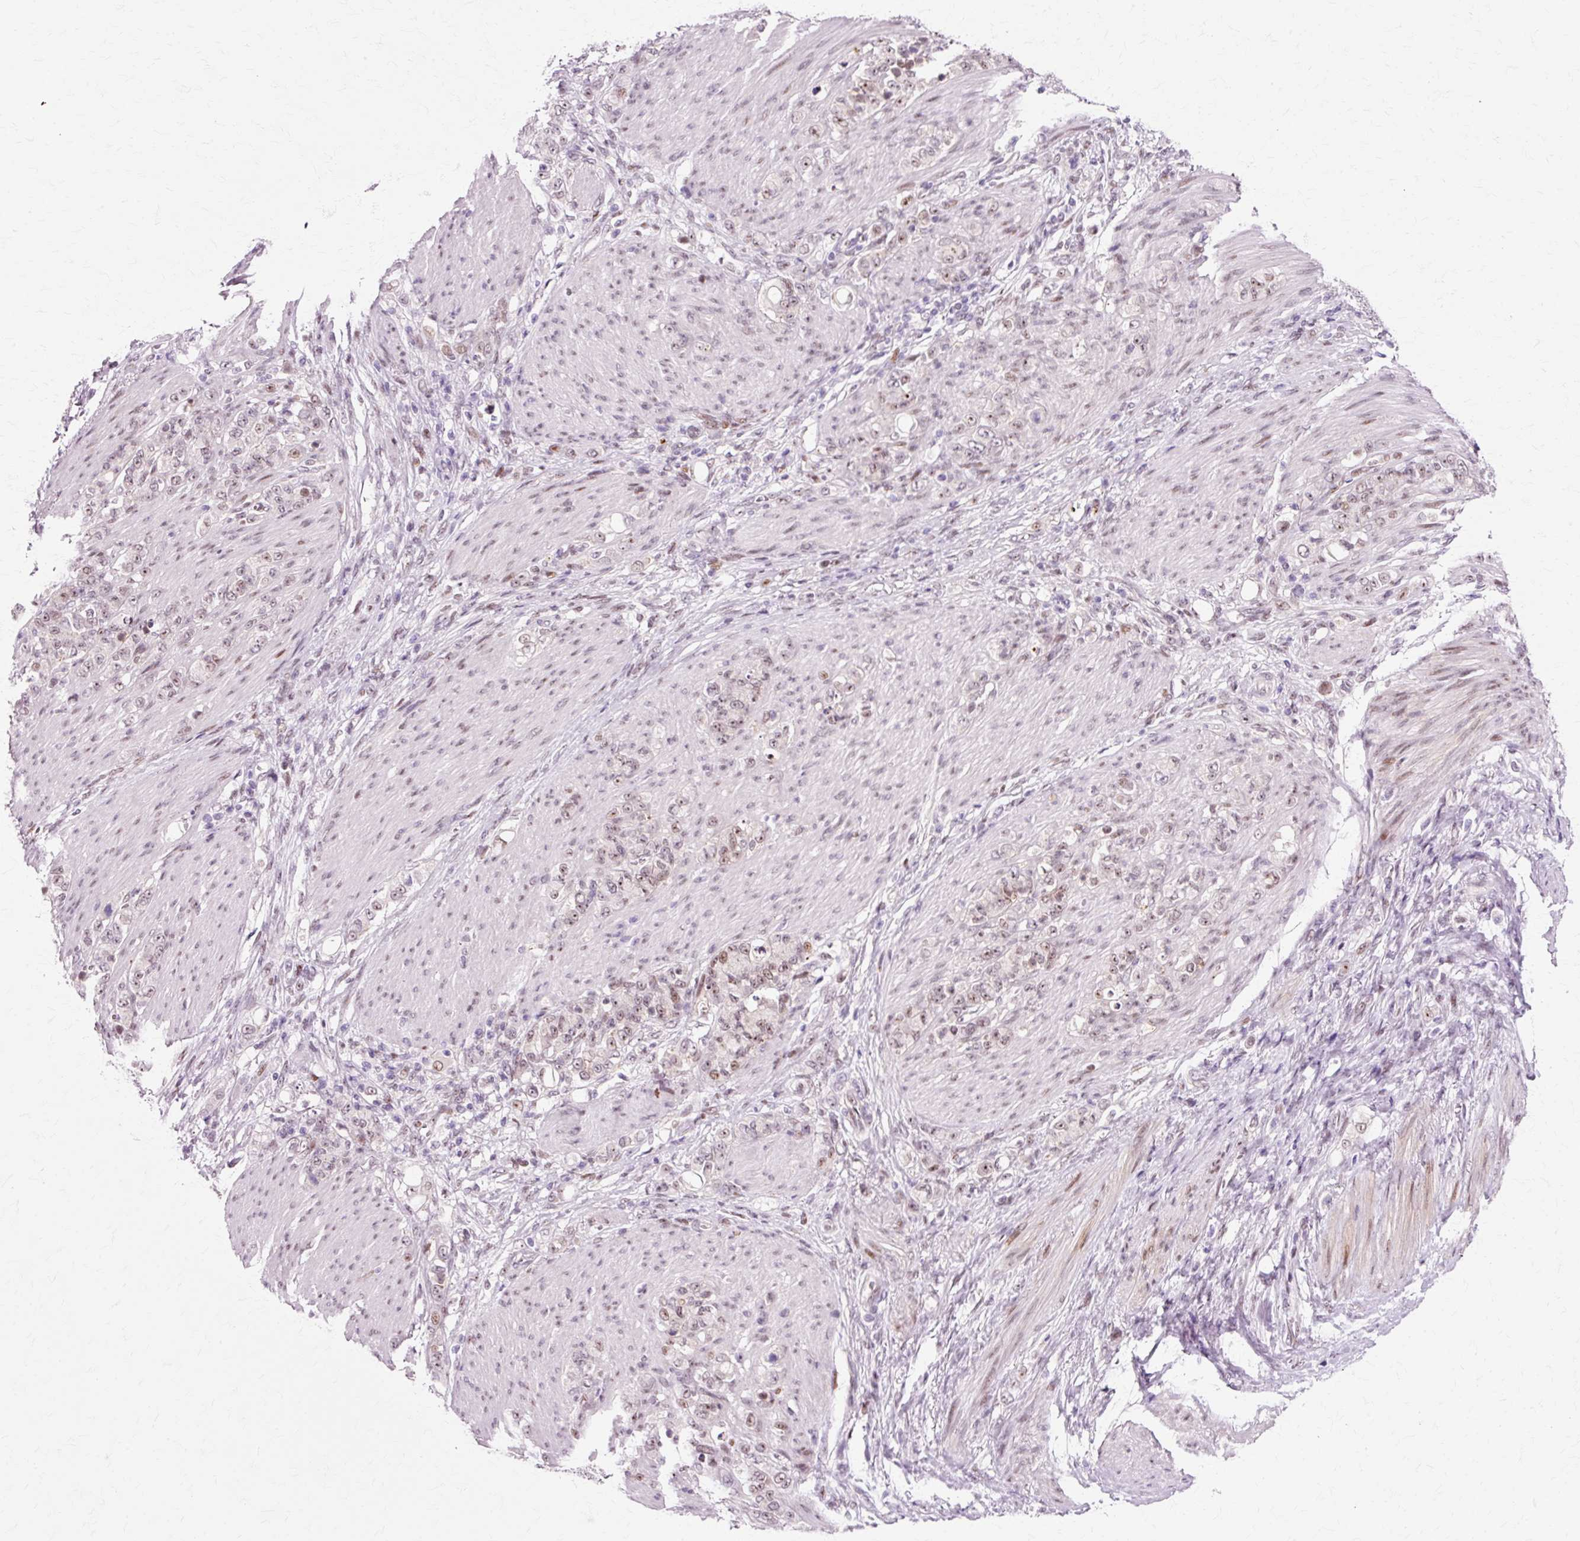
{"staining": {"intensity": "weak", "quantity": ">75%", "location": "nuclear"}, "tissue": "stomach cancer", "cell_type": "Tumor cells", "image_type": "cancer", "snomed": [{"axis": "morphology", "description": "Adenocarcinoma, NOS"}, {"axis": "topography", "description": "Stomach"}], "caption": "Stomach adenocarcinoma tissue displays weak nuclear expression in approximately >75% of tumor cells, visualized by immunohistochemistry.", "gene": "MACROD2", "patient": {"sex": "female", "age": 79}}